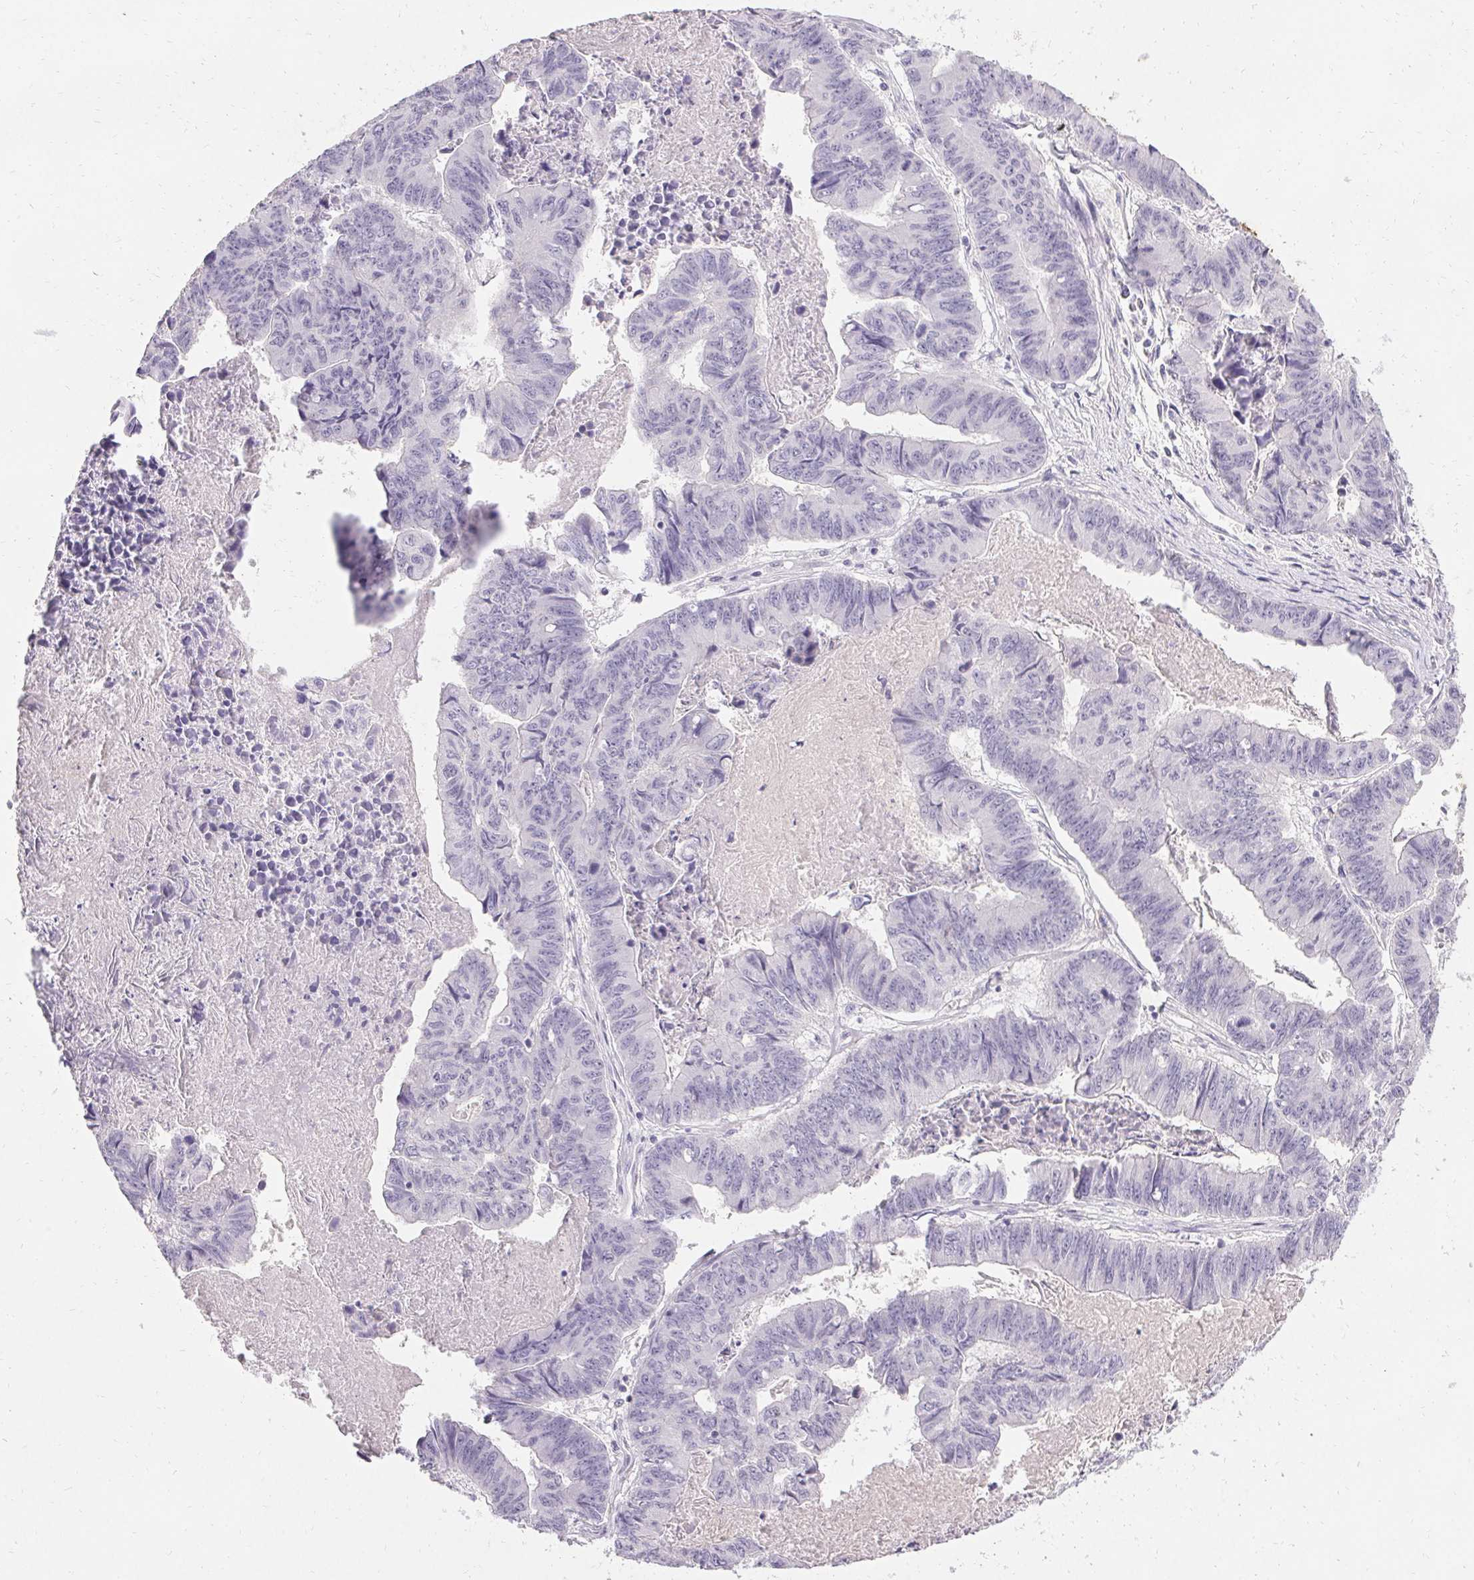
{"staining": {"intensity": "negative", "quantity": "none", "location": "none"}, "tissue": "stomach cancer", "cell_type": "Tumor cells", "image_type": "cancer", "snomed": [{"axis": "morphology", "description": "Adenocarcinoma, NOS"}, {"axis": "topography", "description": "Stomach, lower"}], "caption": "Stomach cancer was stained to show a protein in brown. There is no significant positivity in tumor cells. Brightfield microscopy of immunohistochemistry stained with DAB (3,3'-diaminobenzidine) (brown) and hematoxylin (blue), captured at high magnification.", "gene": "PMEL", "patient": {"sex": "male", "age": 77}}